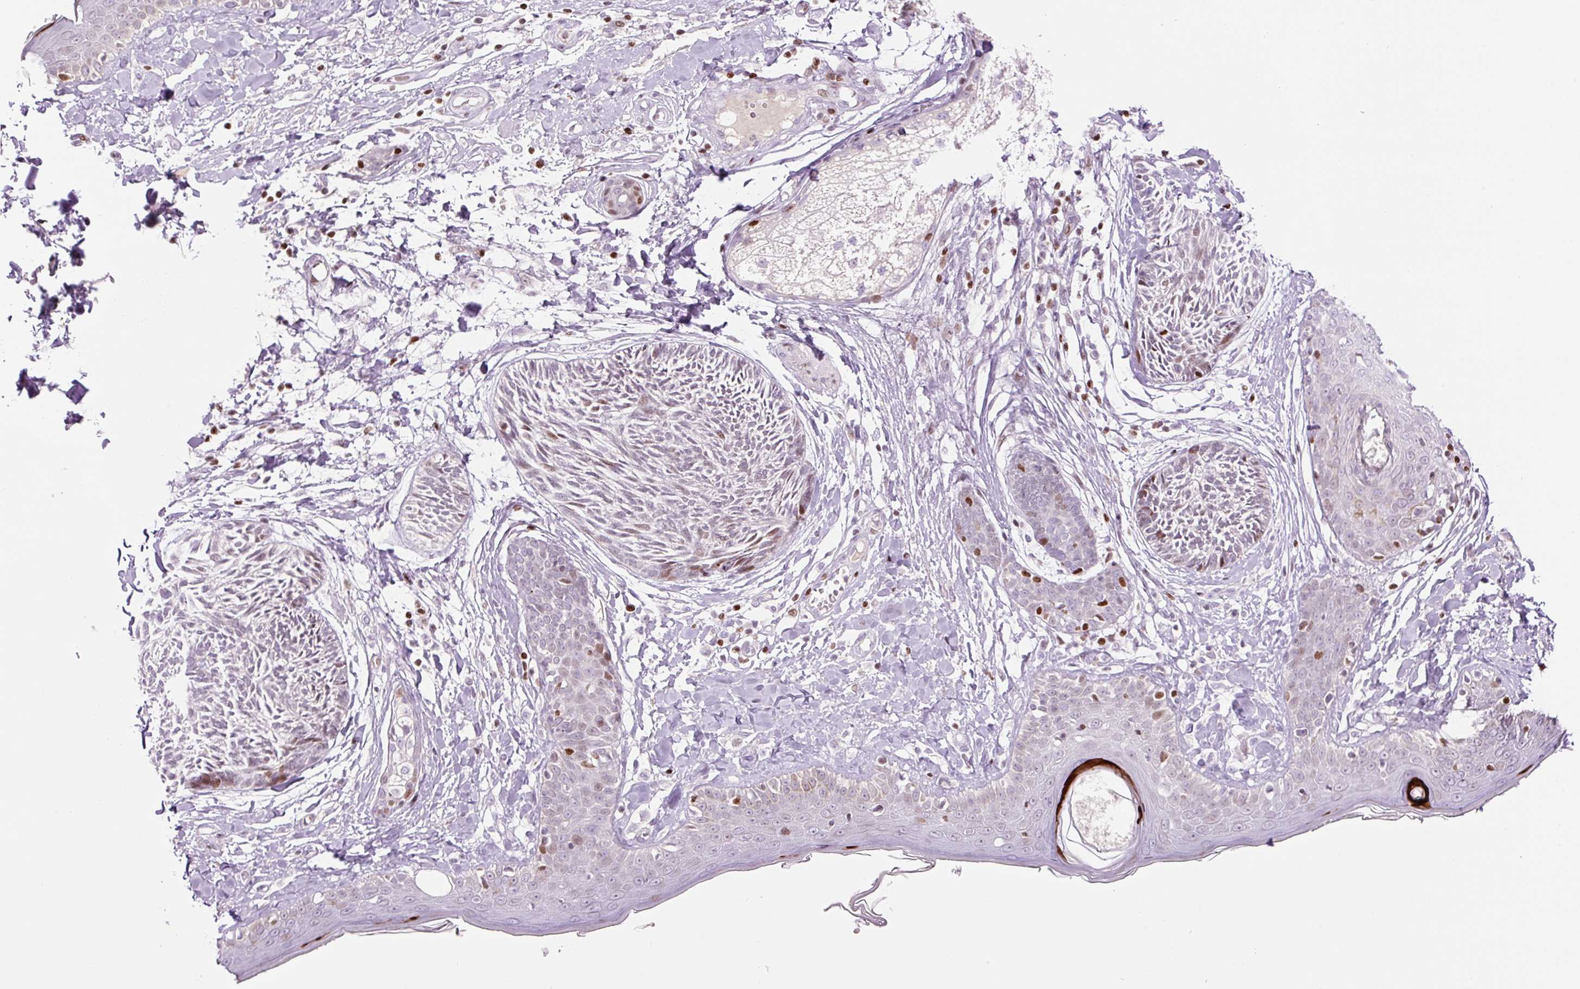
{"staining": {"intensity": "moderate", "quantity": "<25%", "location": "nuclear"}, "tissue": "skin cancer", "cell_type": "Tumor cells", "image_type": "cancer", "snomed": [{"axis": "morphology", "description": "Basal cell carcinoma"}, {"axis": "topography", "description": "Skin"}], "caption": "IHC of human basal cell carcinoma (skin) exhibits low levels of moderate nuclear staining in approximately <25% of tumor cells. The staining is performed using DAB brown chromogen to label protein expression. The nuclei are counter-stained blue using hematoxylin.", "gene": "TMEM177", "patient": {"sex": "male", "age": 73}}